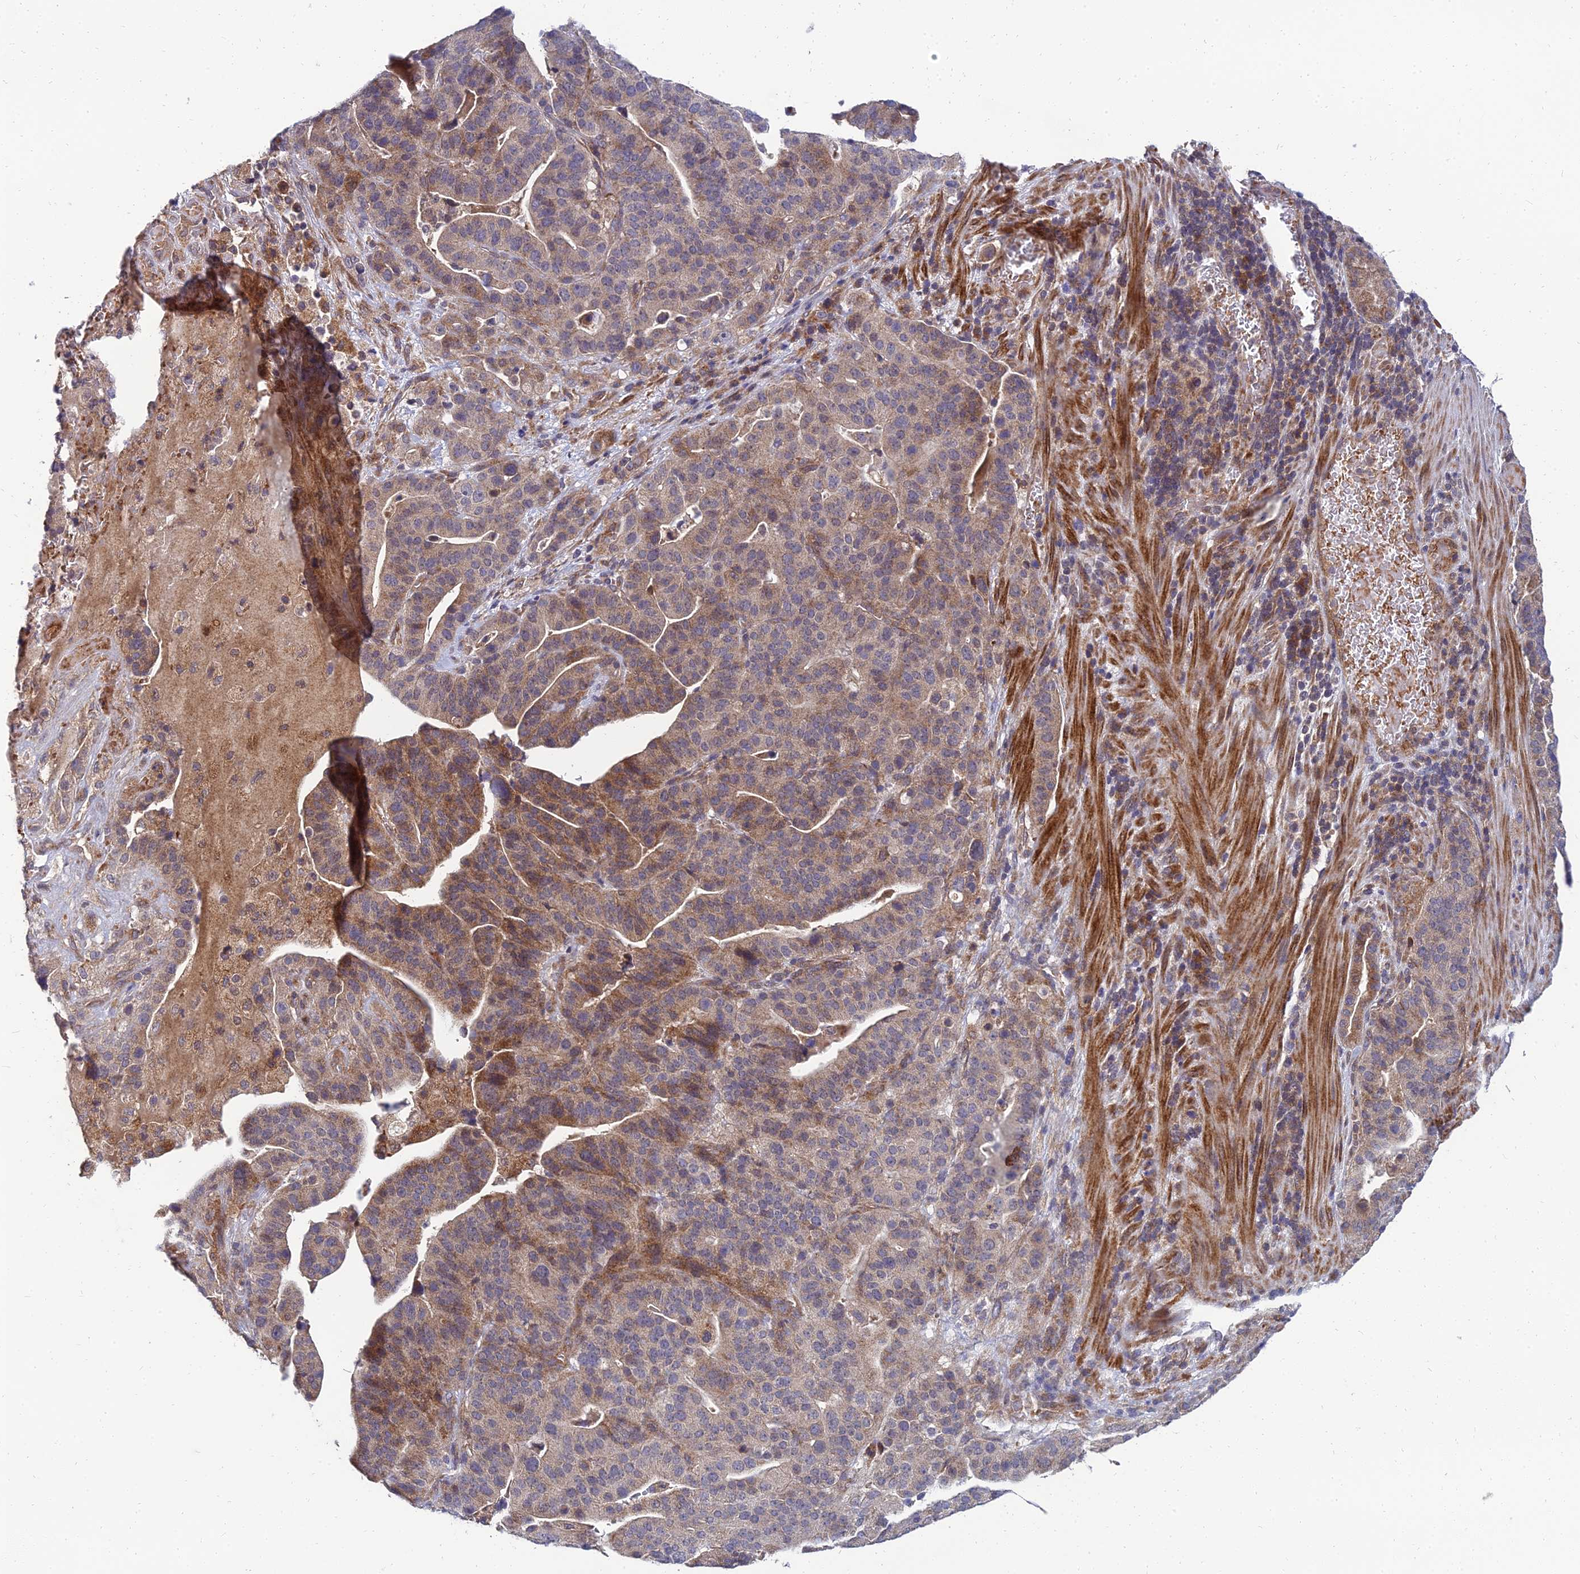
{"staining": {"intensity": "moderate", "quantity": "25%-75%", "location": "cytoplasmic/membranous"}, "tissue": "stomach cancer", "cell_type": "Tumor cells", "image_type": "cancer", "snomed": [{"axis": "morphology", "description": "Adenocarcinoma, NOS"}, {"axis": "topography", "description": "Stomach"}], "caption": "Tumor cells display medium levels of moderate cytoplasmic/membranous expression in approximately 25%-75% of cells in stomach cancer. Nuclei are stained in blue.", "gene": "NPY", "patient": {"sex": "male", "age": 48}}